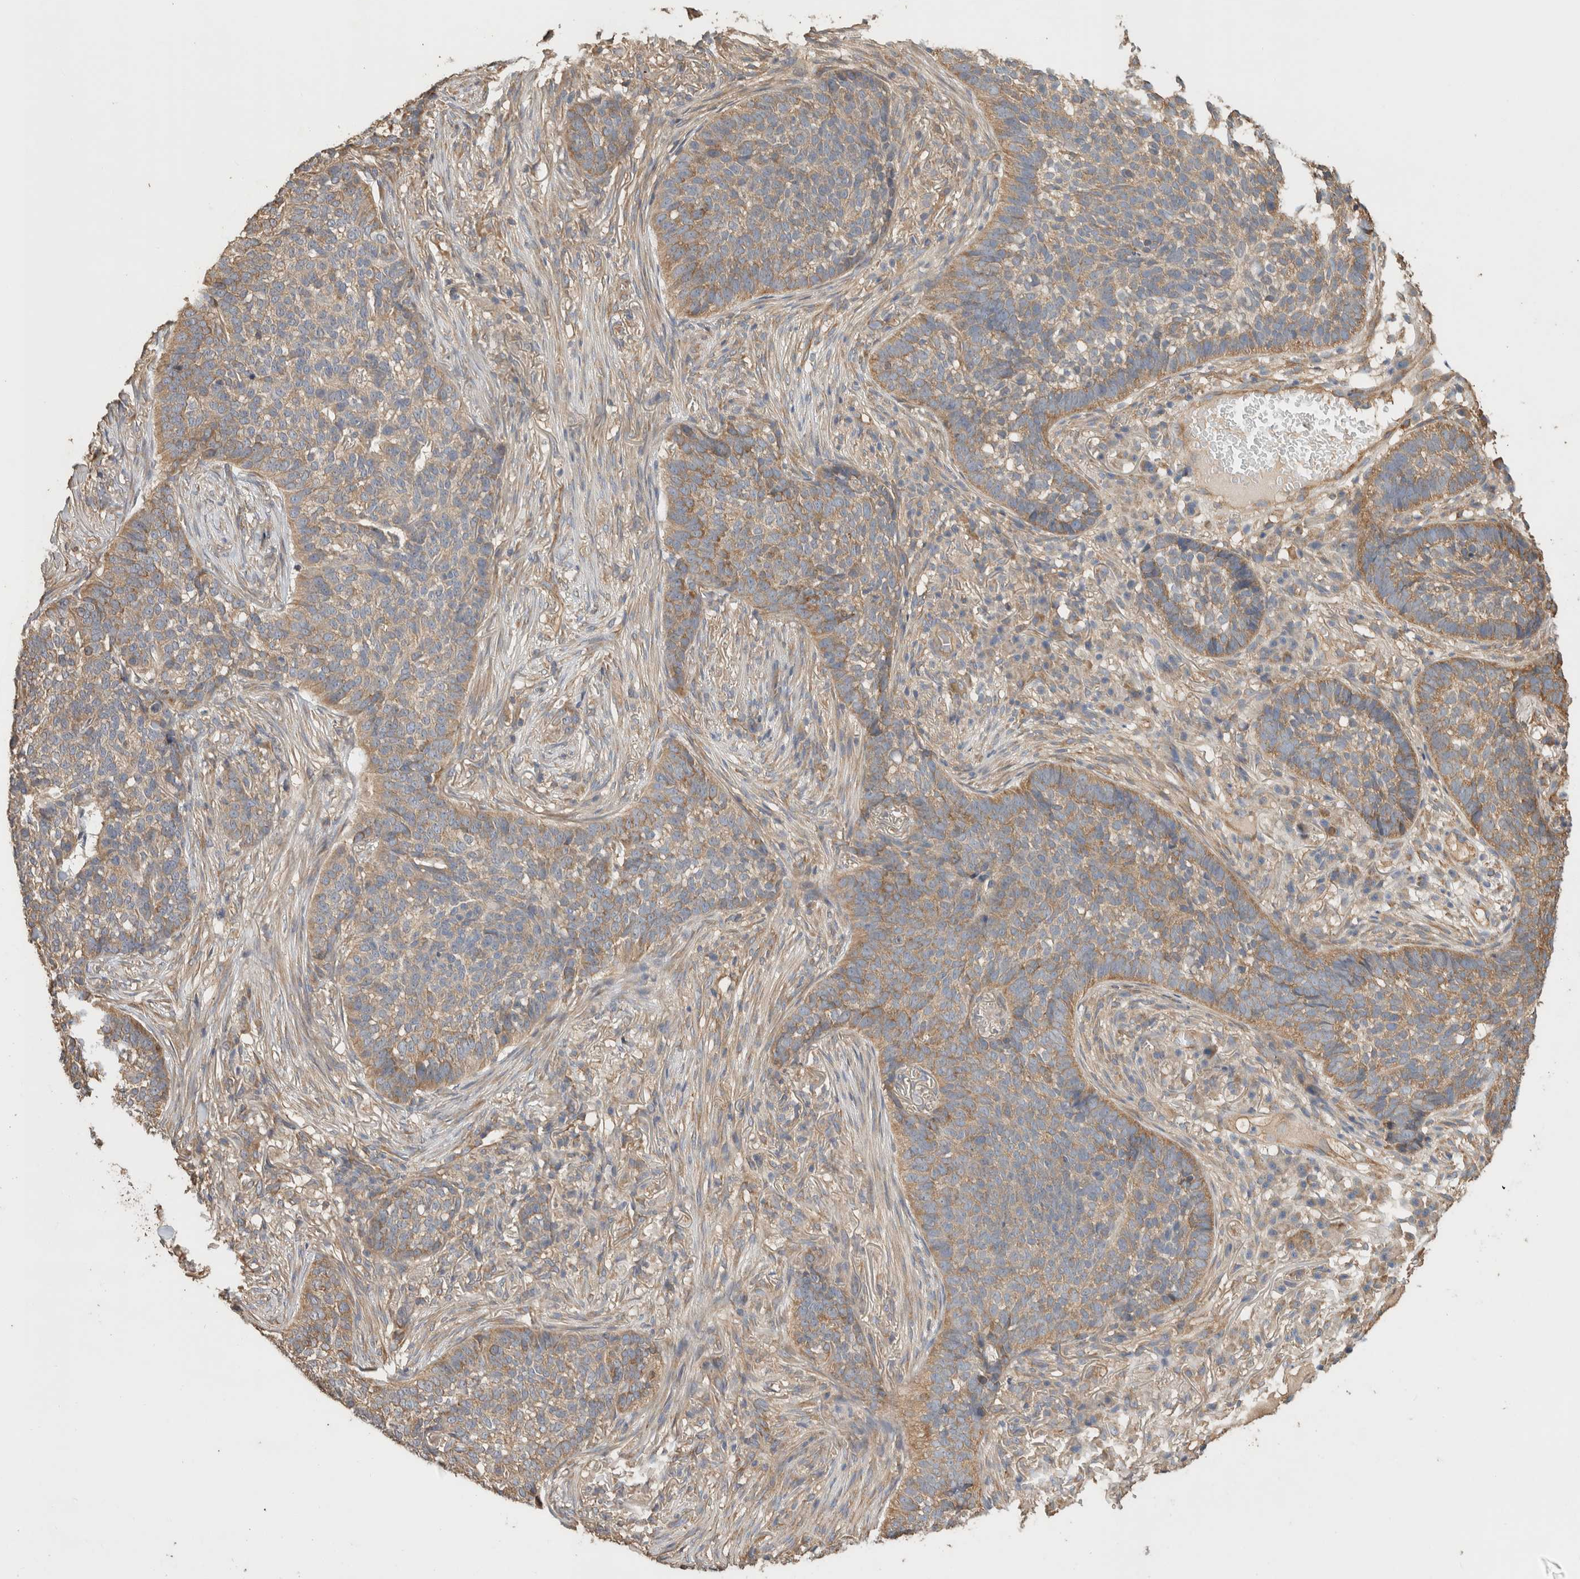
{"staining": {"intensity": "moderate", "quantity": ">75%", "location": "cytoplasmic/membranous"}, "tissue": "skin cancer", "cell_type": "Tumor cells", "image_type": "cancer", "snomed": [{"axis": "morphology", "description": "Basal cell carcinoma"}, {"axis": "topography", "description": "Skin"}], "caption": "Immunohistochemistry (IHC) image of human skin cancer (basal cell carcinoma) stained for a protein (brown), which displays medium levels of moderate cytoplasmic/membranous positivity in approximately >75% of tumor cells.", "gene": "EIF4G3", "patient": {"sex": "male", "age": 85}}